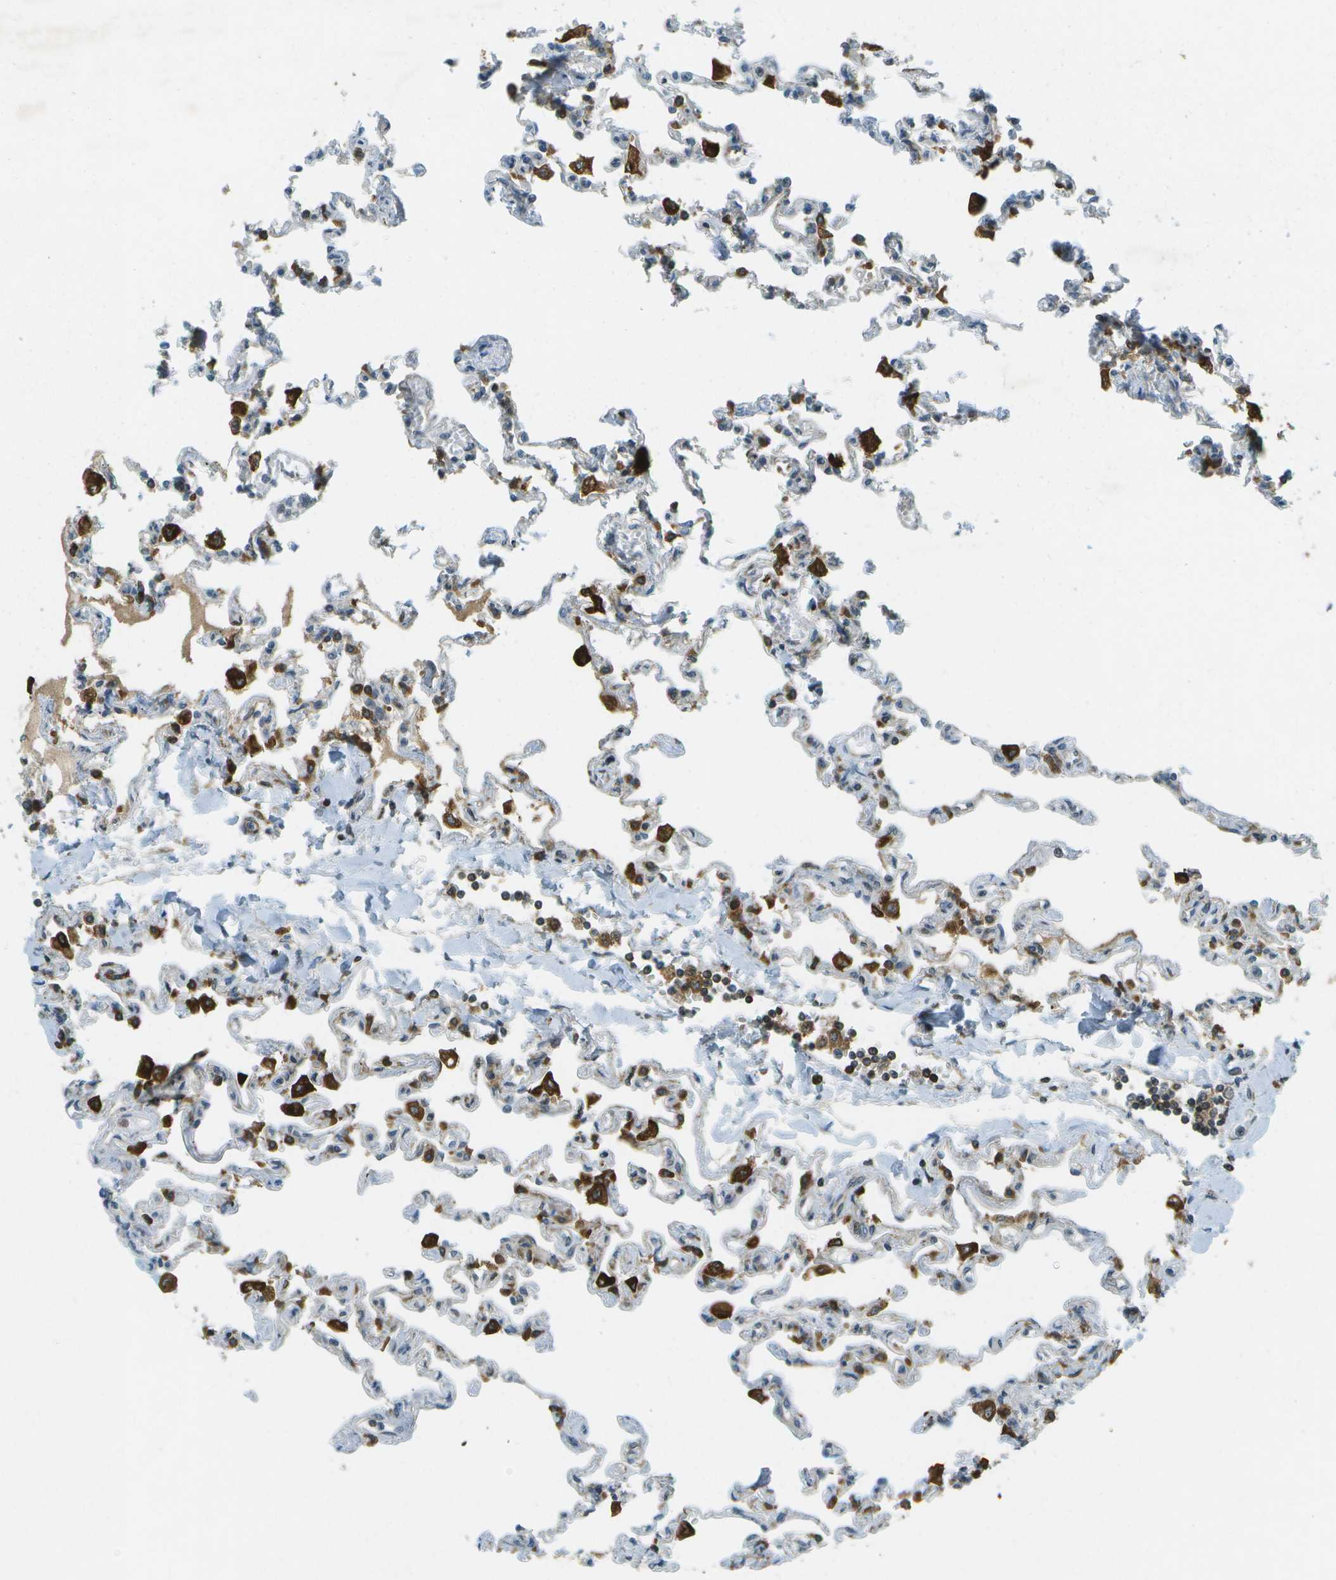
{"staining": {"intensity": "weak", "quantity": "<25%", "location": "cytoplasmic/membranous"}, "tissue": "lung", "cell_type": "Alveolar cells", "image_type": "normal", "snomed": [{"axis": "morphology", "description": "Normal tissue, NOS"}, {"axis": "topography", "description": "Lung"}], "caption": "Immunohistochemical staining of normal lung exhibits no significant positivity in alveolar cells.", "gene": "TMTC1", "patient": {"sex": "male", "age": 21}}